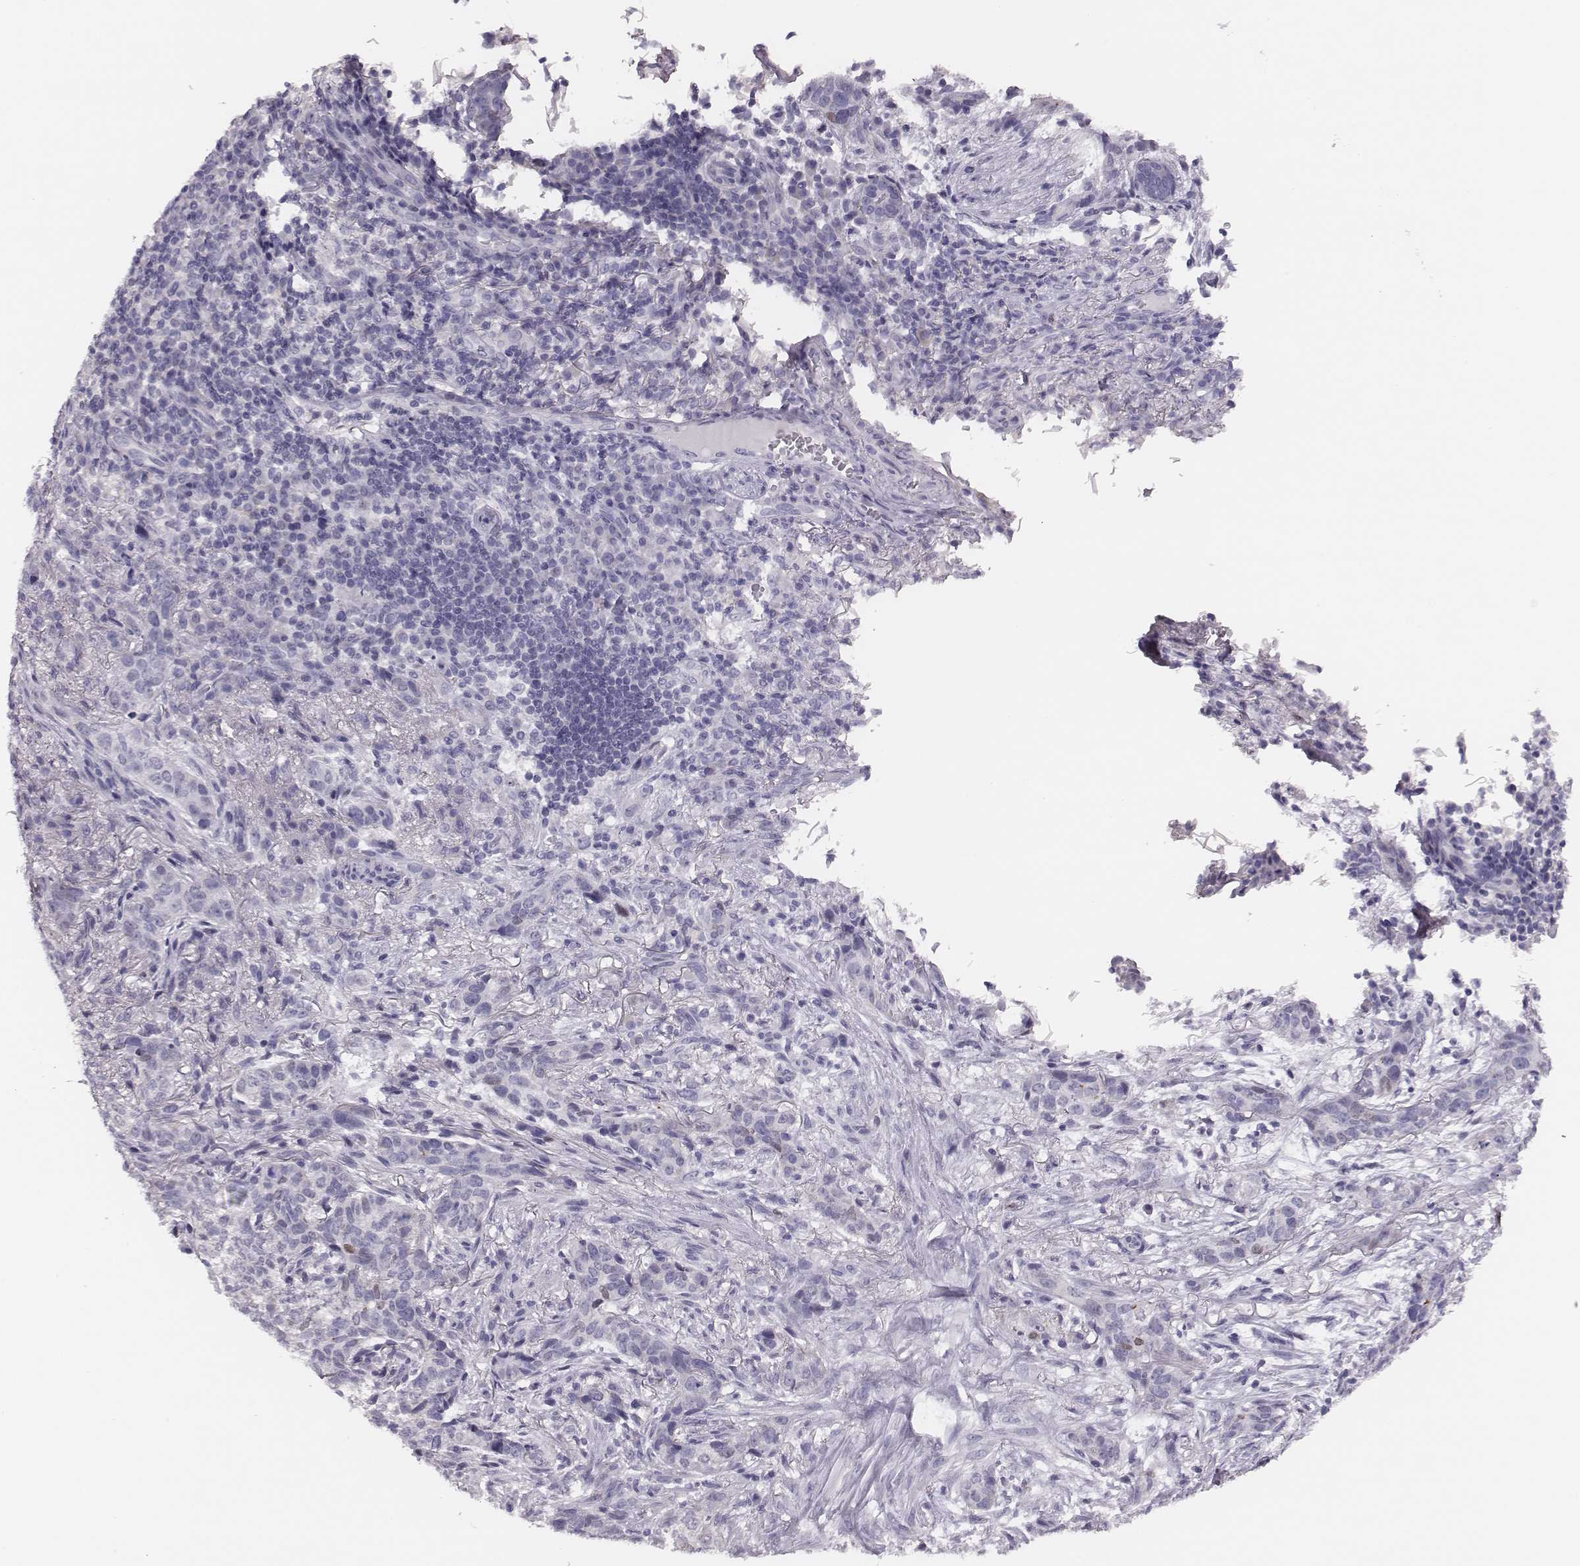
{"staining": {"intensity": "negative", "quantity": "none", "location": "none"}, "tissue": "skin cancer", "cell_type": "Tumor cells", "image_type": "cancer", "snomed": [{"axis": "morphology", "description": "Basal cell carcinoma"}, {"axis": "topography", "description": "Skin"}], "caption": "The immunohistochemistry photomicrograph has no significant staining in tumor cells of skin basal cell carcinoma tissue.", "gene": "H1-6", "patient": {"sex": "female", "age": 69}}